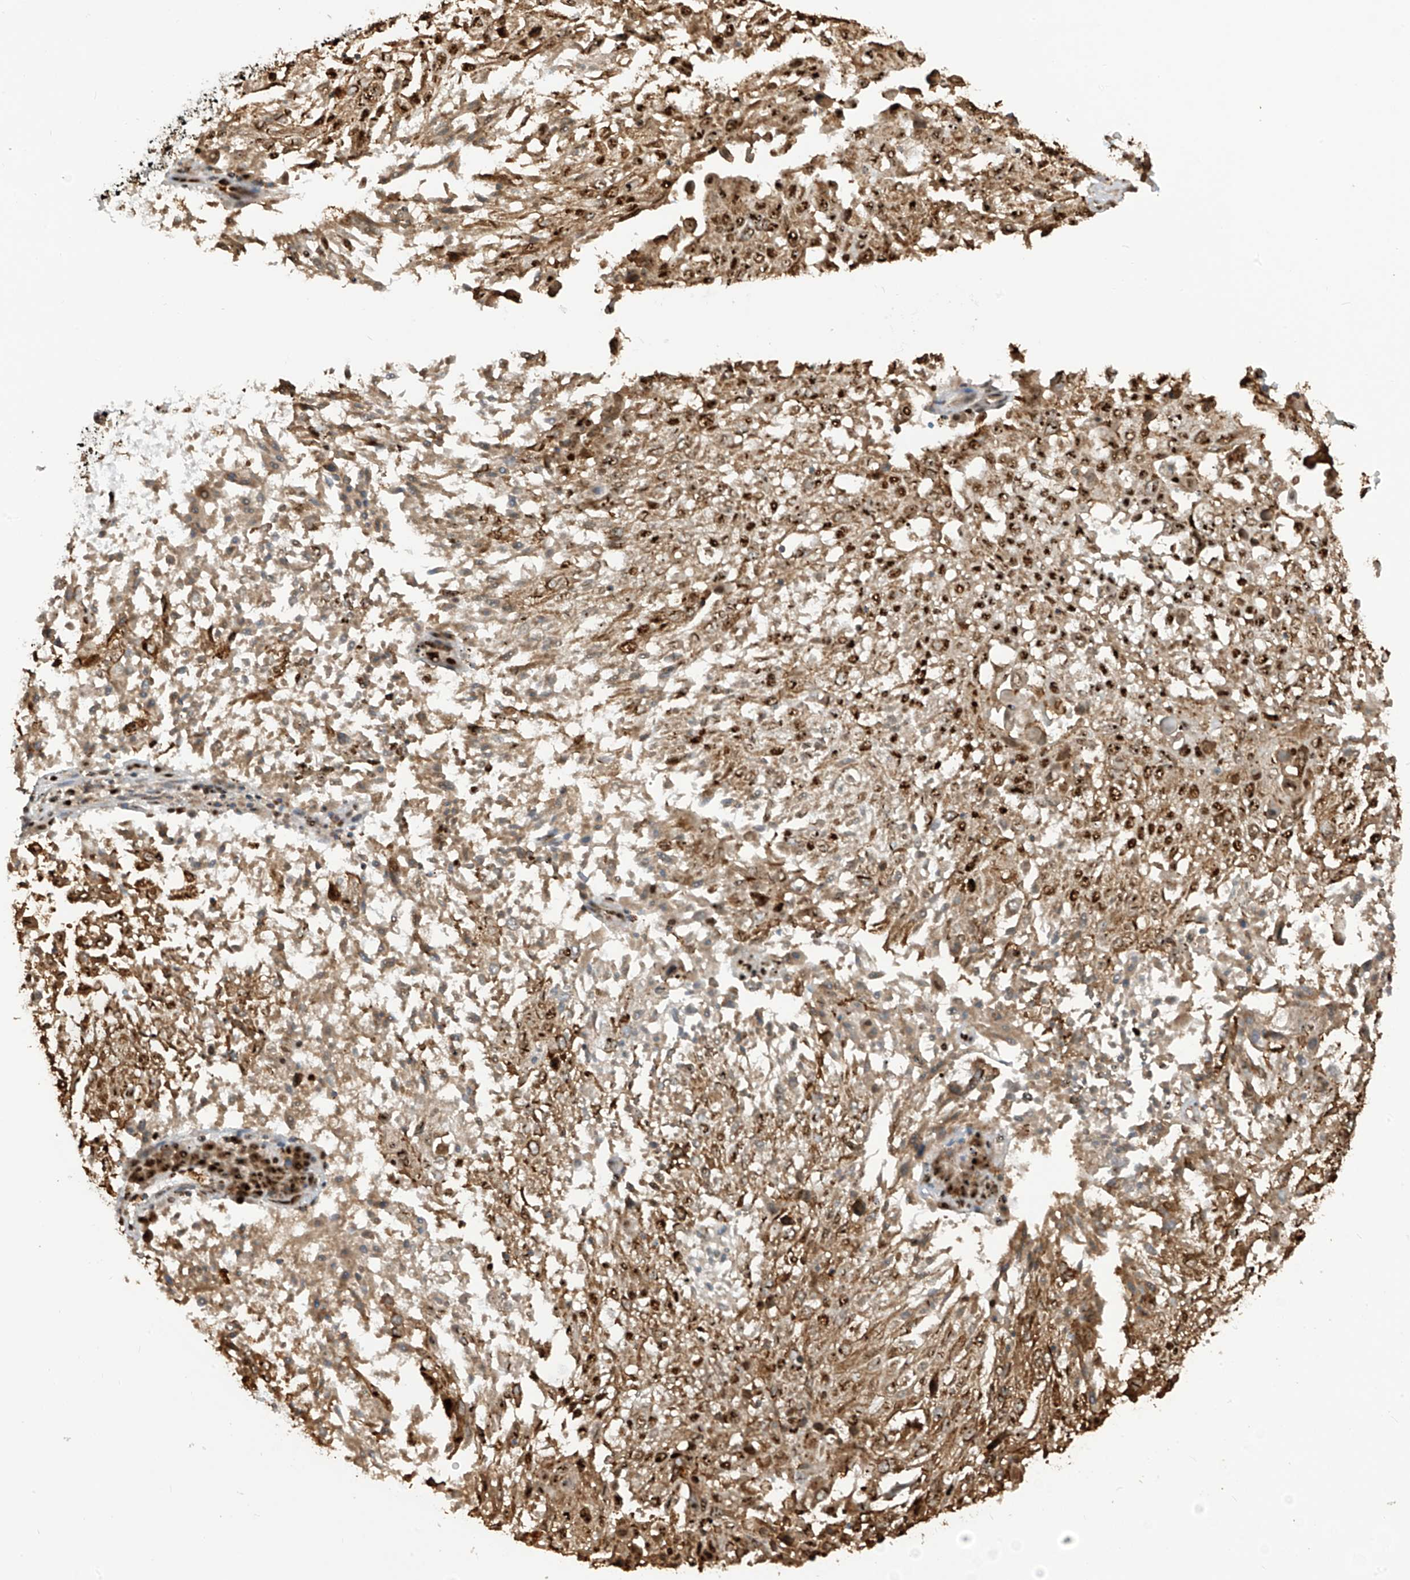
{"staining": {"intensity": "strong", "quantity": ">75%", "location": "cytoplasmic/membranous,nuclear"}, "tissue": "lung cancer", "cell_type": "Tumor cells", "image_type": "cancer", "snomed": [{"axis": "morphology", "description": "Squamous cell carcinoma, NOS"}, {"axis": "topography", "description": "Lung"}], "caption": "A brown stain labels strong cytoplasmic/membranous and nuclear expression of a protein in lung squamous cell carcinoma tumor cells. The protein of interest is stained brown, and the nuclei are stained in blue (DAB (3,3'-diaminobenzidine) IHC with brightfield microscopy, high magnification).", "gene": "LBH", "patient": {"sex": "male", "age": 65}}